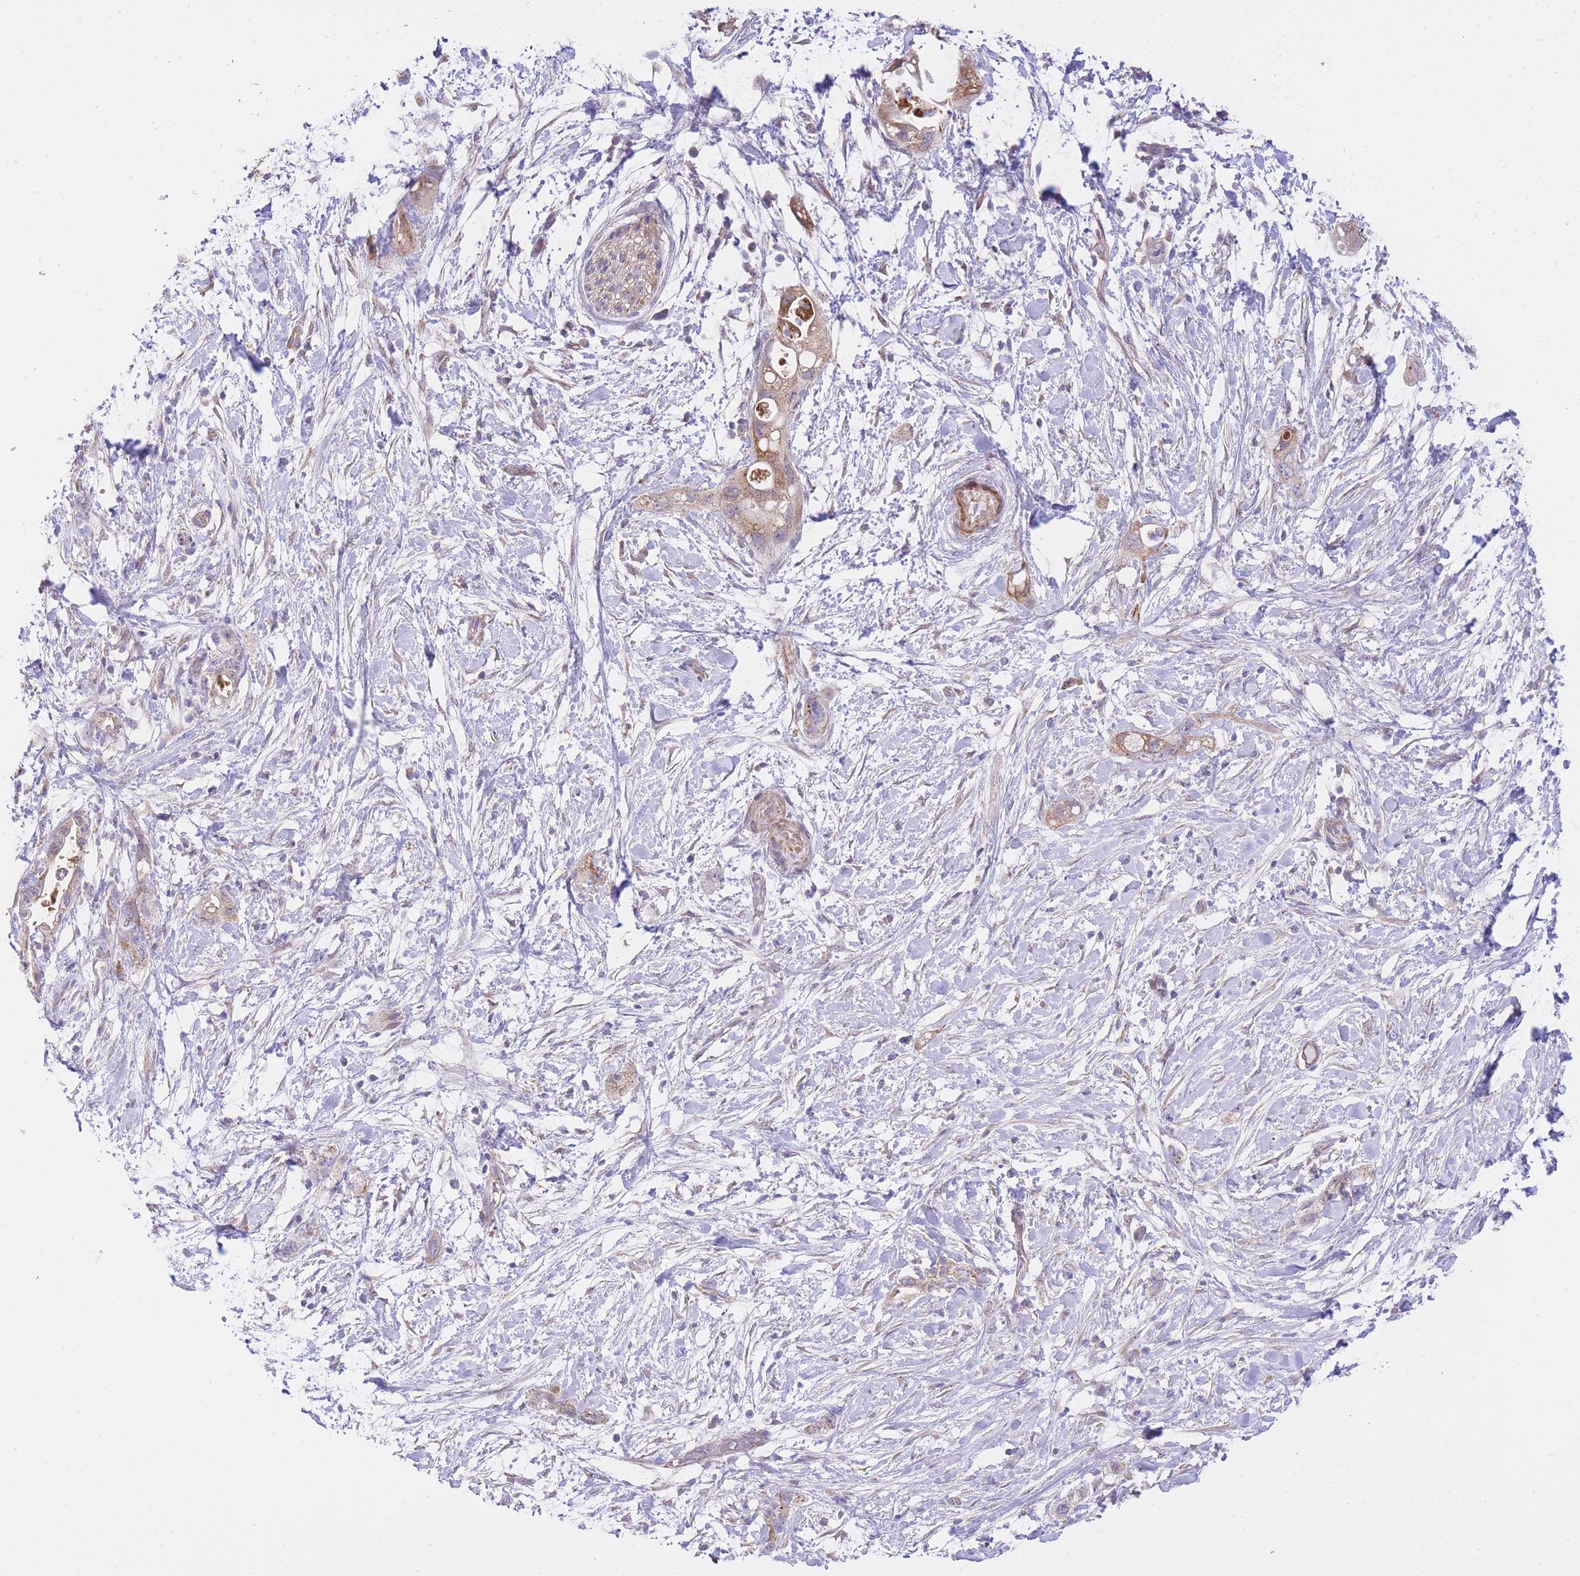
{"staining": {"intensity": "moderate", "quantity": ">75%", "location": "cytoplasmic/membranous"}, "tissue": "pancreatic cancer", "cell_type": "Tumor cells", "image_type": "cancer", "snomed": [{"axis": "morphology", "description": "Adenocarcinoma, NOS"}, {"axis": "topography", "description": "Pancreas"}], "caption": "Pancreatic cancer (adenocarcinoma) stained with a protein marker demonstrates moderate staining in tumor cells.", "gene": "CTBP1", "patient": {"sex": "female", "age": 72}}